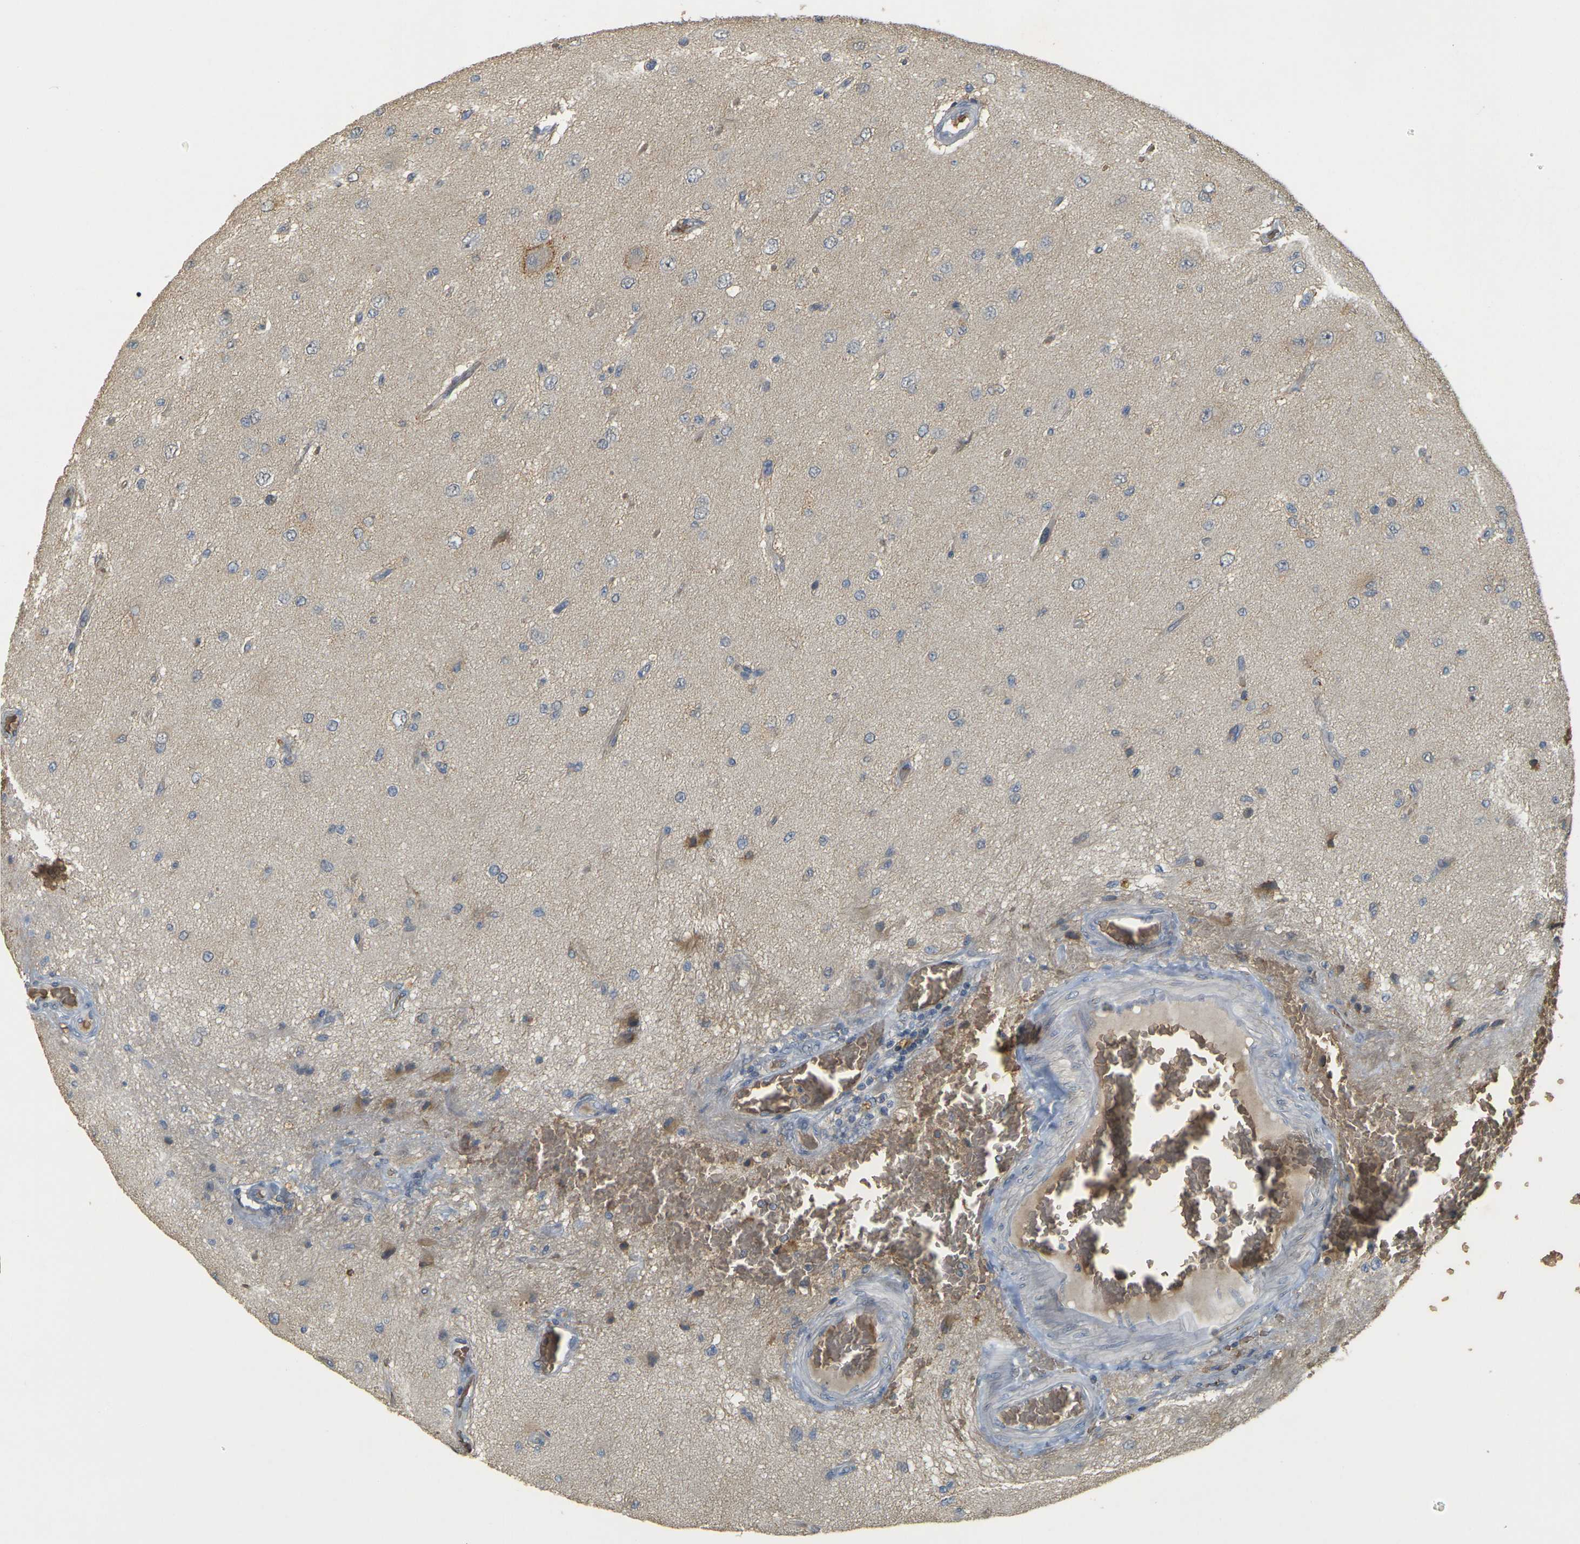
{"staining": {"intensity": "weak", "quantity": "<25%", "location": "cytoplasmic/membranous"}, "tissue": "glioma", "cell_type": "Tumor cells", "image_type": "cancer", "snomed": [{"axis": "morphology", "description": "Glioma, malignant, High grade"}, {"axis": "topography", "description": "pancreas cauda"}], "caption": "This photomicrograph is of glioma stained with immunohistochemistry (IHC) to label a protein in brown with the nuclei are counter-stained blue. There is no expression in tumor cells.", "gene": "MEGF9", "patient": {"sex": "male", "age": 60}}